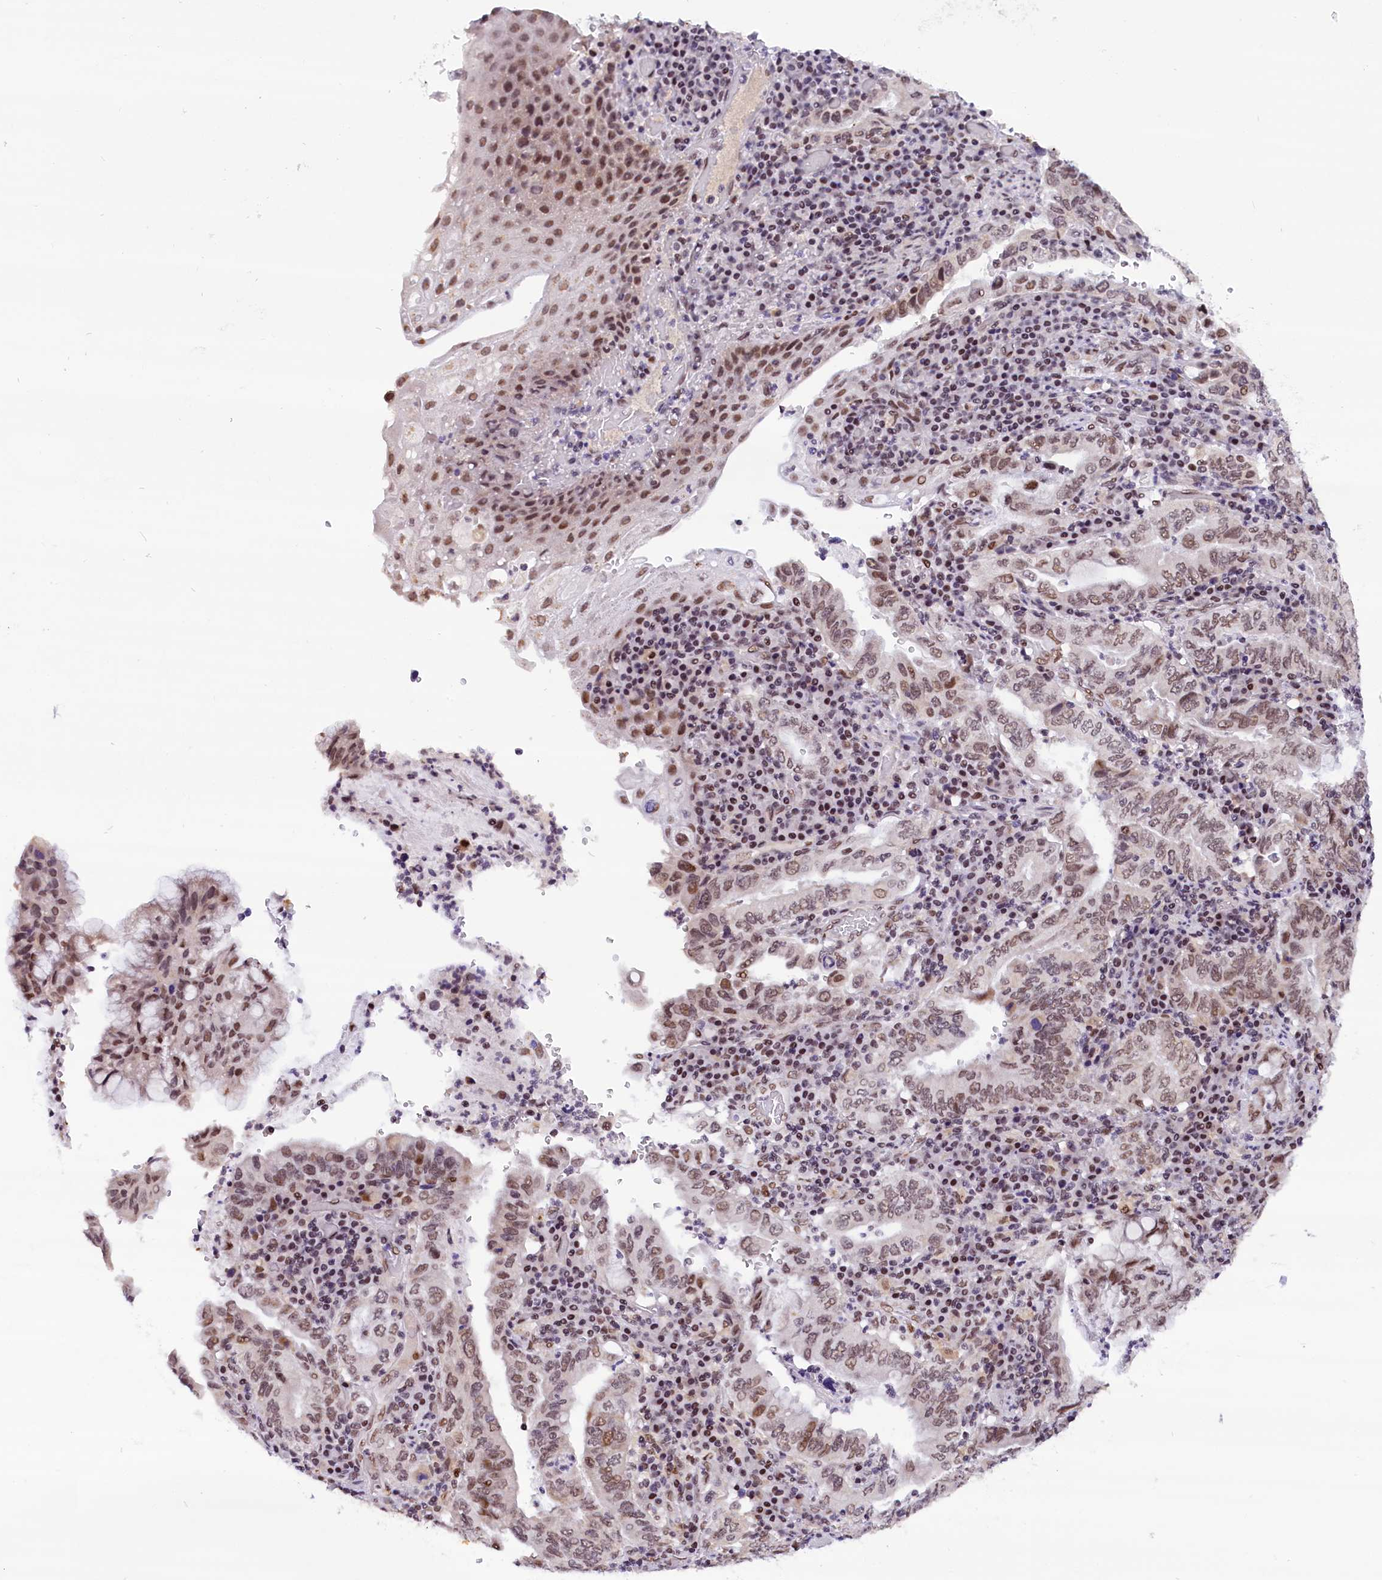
{"staining": {"intensity": "weak", "quantity": ">75%", "location": "nuclear"}, "tissue": "stomach cancer", "cell_type": "Tumor cells", "image_type": "cancer", "snomed": [{"axis": "morphology", "description": "Normal tissue, NOS"}, {"axis": "morphology", "description": "Adenocarcinoma, NOS"}, {"axis": "topography", "description": "Esophagus"}, {"axis": "topography", "description": "Stomach, upper"}, {"axis": "topography", "description": "Peripheral nerve tissue"}], "caption": "Immunohistochemical staining of adenocarcinoma (stomach) shows low levels of weak nuclear positivity in about >75% of tumor cells. The staining was performed using DAB to visualize the protein expression in brown, while the nuclei were stained in blue with hematoxylin (Magnification: 20x).", "gene": "CDYL2", "patient": {"sex": "male", "age": 62}}